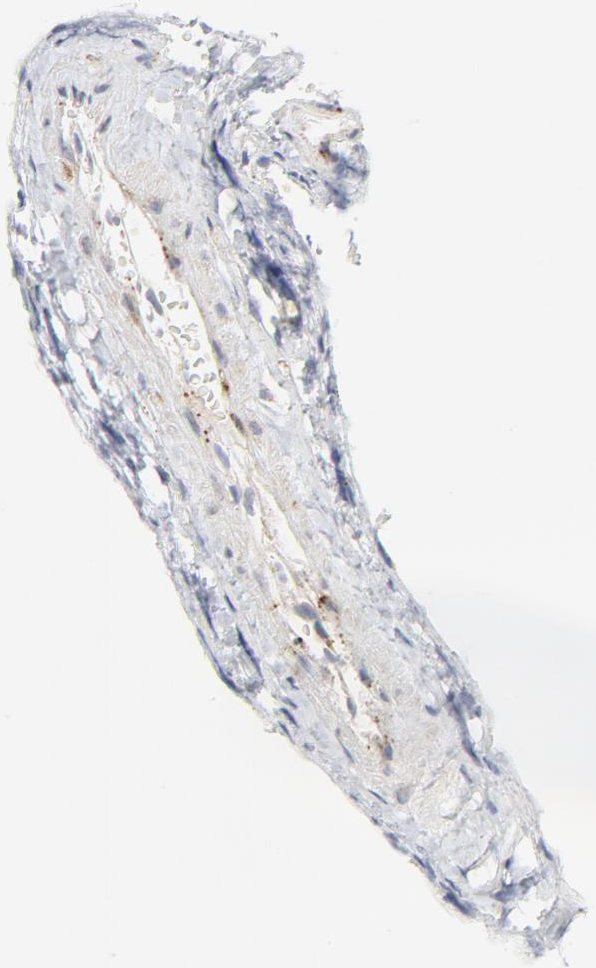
{"staining": {"intensity": "moderate", "quantity": ">75%", "location": "cytoplasmic/membranous"}, "tissue": "glioma", "cell_type": "Tumor cells", "image_type": "cancer", "snomed": [{"axis": "morphology", "description": "Glioma, malignant, High grade"}, {"axis": "topography", "description": "Cerebral cortex"}], "caption": "Approximately >75% of tumor cells in human malignant high-grade glioma reveal moderate cytoplasmic/membranous protein expression as visualized by brown immunohistochemical staining.", "gene": "LRP6", "patient": {"sex": "female", "age": 55}}